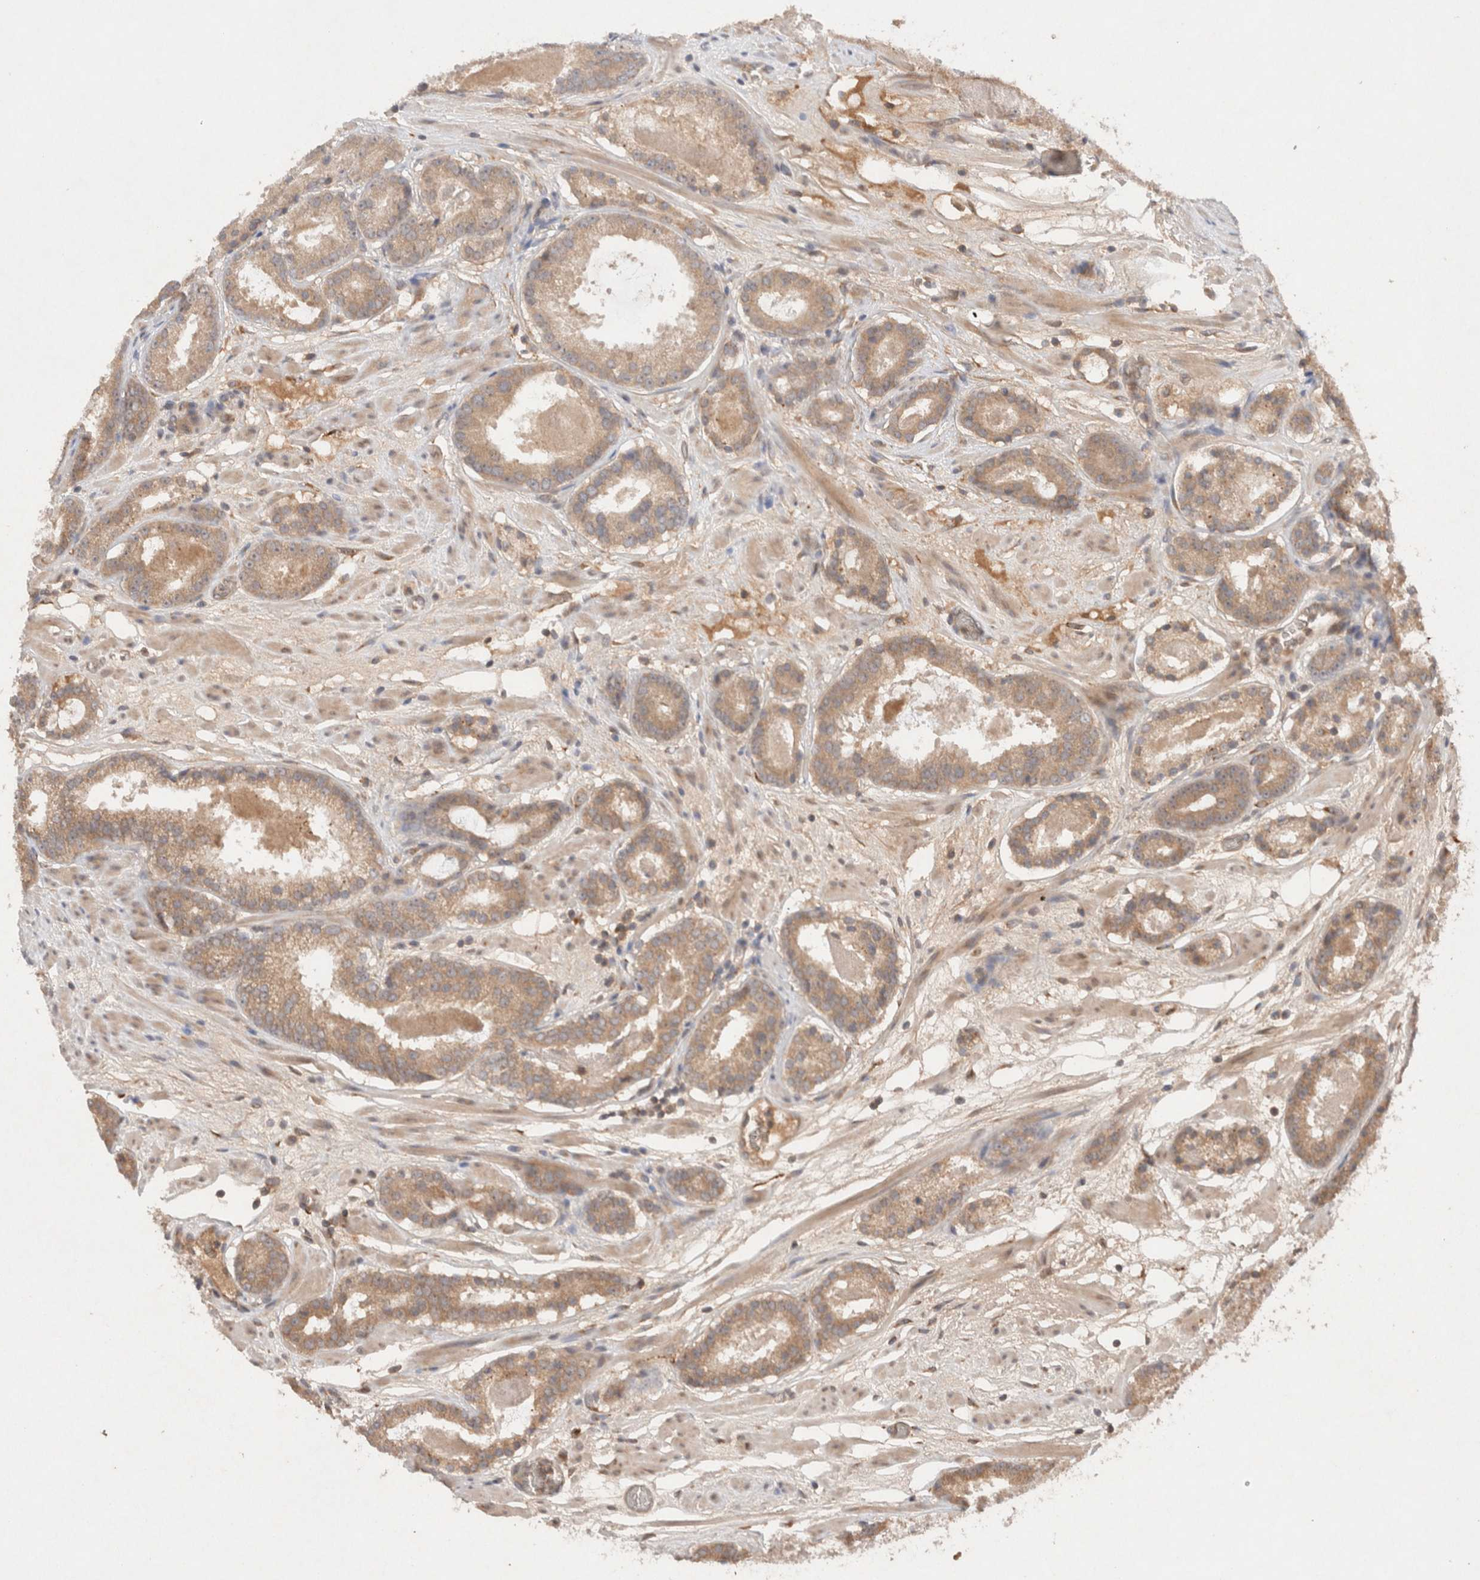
{"staining": {"intensity": "moderate", "quantity": ">75%", "location": "cytoplasmic/membranous"}, "tissue": "prostate cancer", "cell_type": "Tumor cells", "image_type": "cancer", "snomed": [{"axis": "morphology", "description": "Adenocarcinoma, Low grade"}, {"axis": "topography", "description": "Prostate"}], "caption": "A micrograph showing moderate cytoplasmic/membranous positivity in about >75% of tumor cells in prostate low-grade adenocarcinoma, as visualized by brown immunohistochemical staining.", "gene": "KLHL20", "patient": {"sex": "male", "age": 69}}